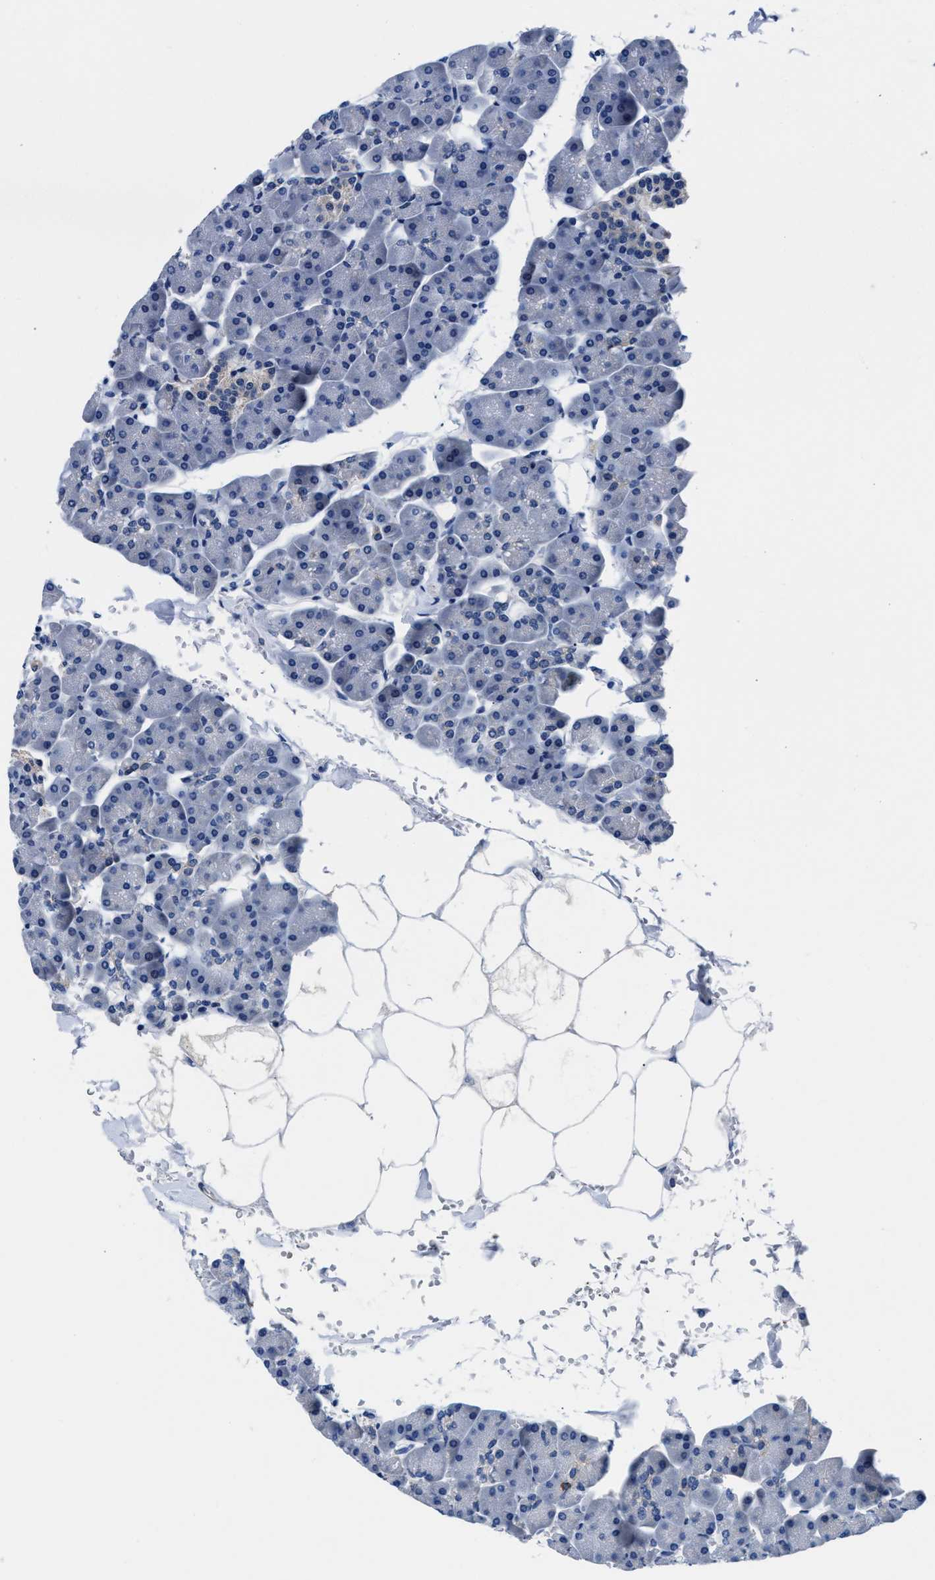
{"staining": {"intensity": "negative", "quantity": "none", "location": "none"}, "tissue": "pancreas", "cell_type": "Exocrine glandular cells", "image_type": "normal", "snomed": [{"axis": "morphology", "description": "Normal tissue, NOS"}, {"axis": "topography", "description": "Pancreas"}], "caption": "DAB (3,3'-diaminobenzidine) immunohistochemical staining of benign human pancreas exhibits no significant expression in exocrine glandular cells.", "gene": "PARG", "patient": {"sex": "male", "age": 35}}